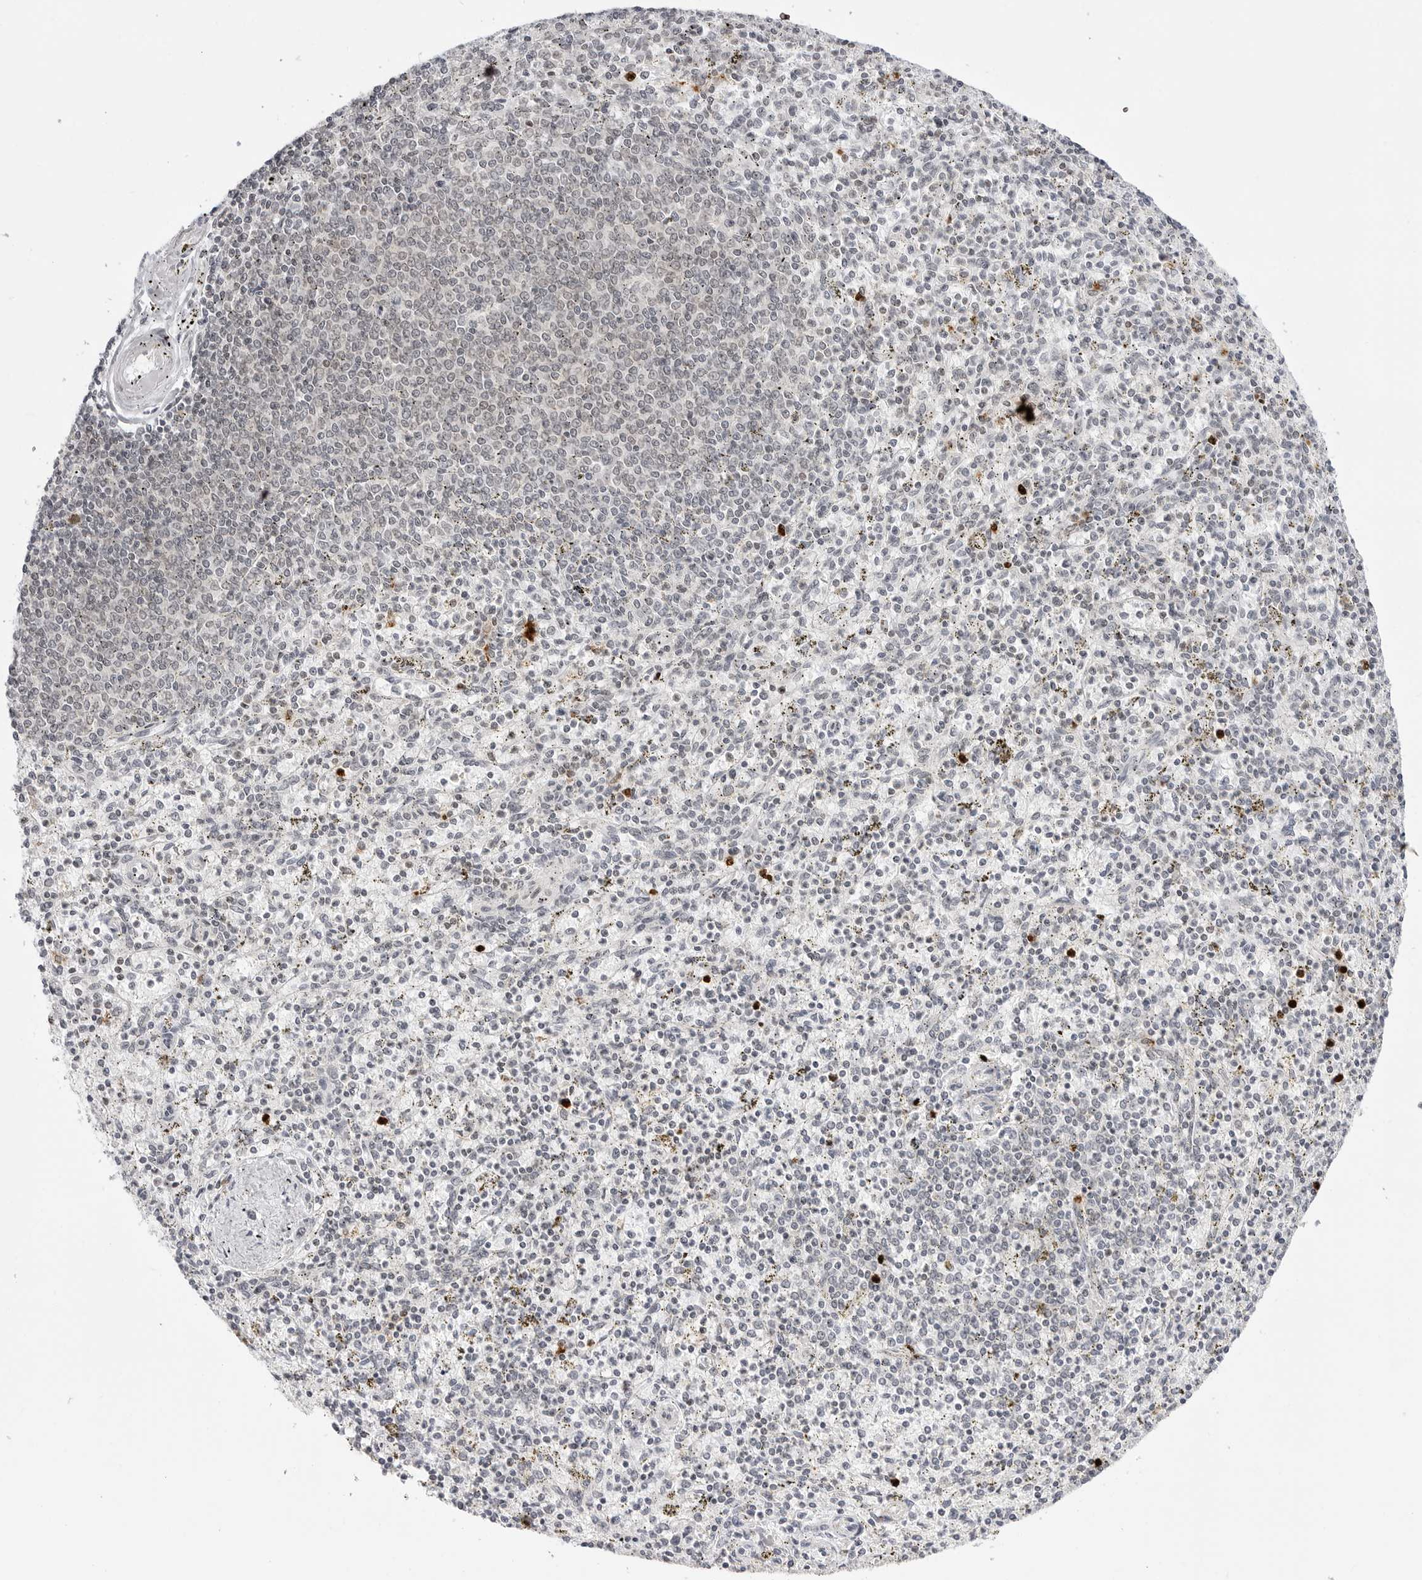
{"staining": {"intensity": "moderate", "quantity": "<25%", "location": "cytoplasmic/membranous,nuclear"}, "tissue": "spleen", "cell_type": "Cells in red pulp", "image_type": "normal", "snomed": [{"axis": "morphology", "description": "Normal tissue, NOS"}, {"axis": "topography", "description": "Spleen"}], "caption": "The micrograph reveals staining of benign spleen, revealing moderate cytoplasmic/membranous,nuclear protein positivity (brown color) within cells in red pulp. Immunohistochemistry (ihc) stains the protein of interest in brown and the nuclei are stained blue.", "gene": "PPP2R5C", "patient": {"sex": "male", "age": 72}}